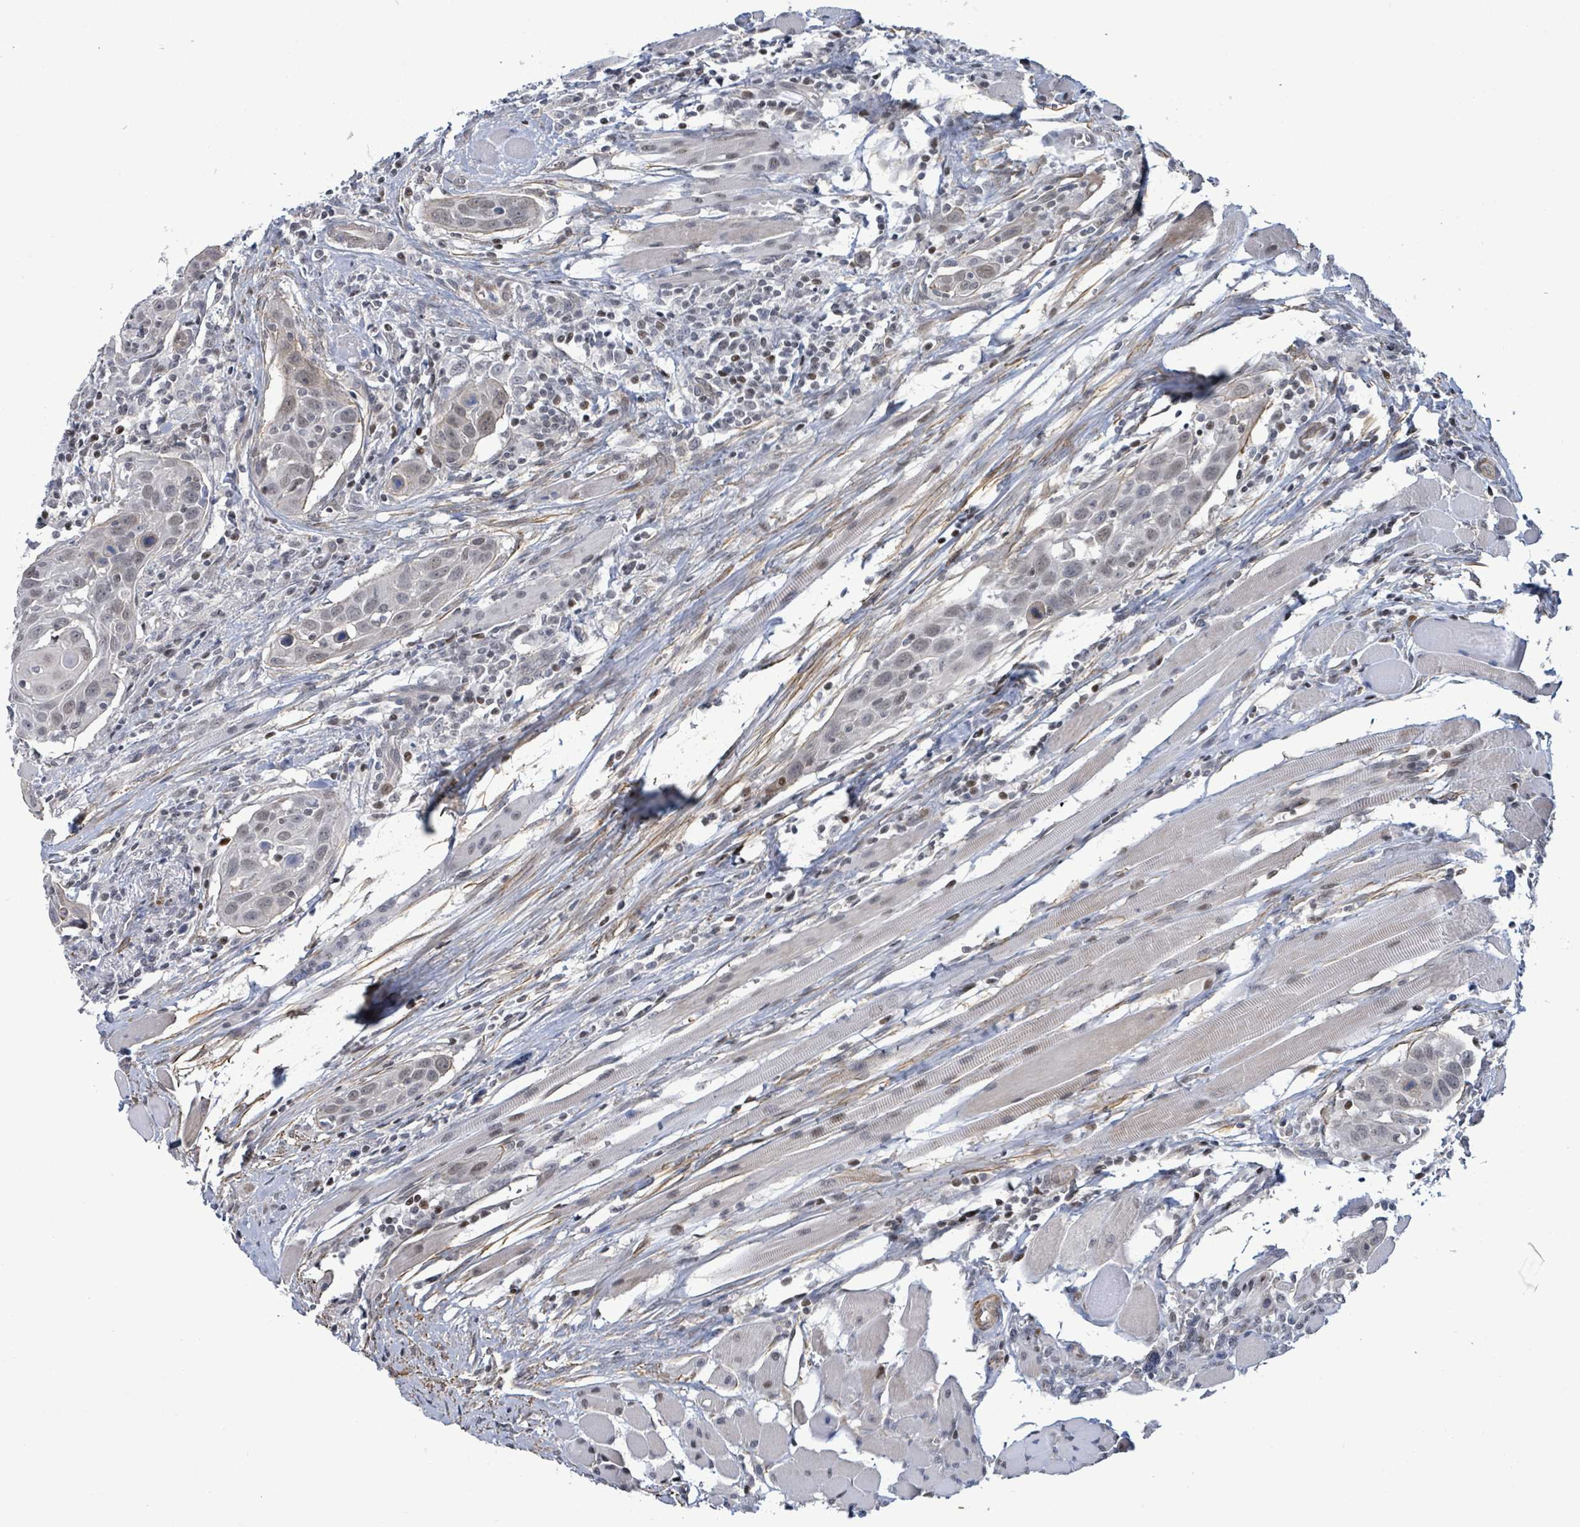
{"staining": {"intensity": "negative", "quantity": "none", "location": "none"}, "tissue": "head and neck cancer", "cell_type": "Tumor cells", "image_type": "cancer", "snomed": [{"axis": "morphology", "description": "Squamous cell carcinoma, NOS"}, {"axis": "topography", "description": "Oral tissue"}, {"axis": "topography", "description": "Head-Neck"}], "caption": "Immunohistochemical staining of human head and neck cancer exhibits no significant positivity in tumor cells. (Stains: DAB IHC with hematoxylin counter stain, Microscopy: brightfield microscopy at high magnification).", "gene": "DMRTC1B", "patient": {"sex": "female", "age": 50}}